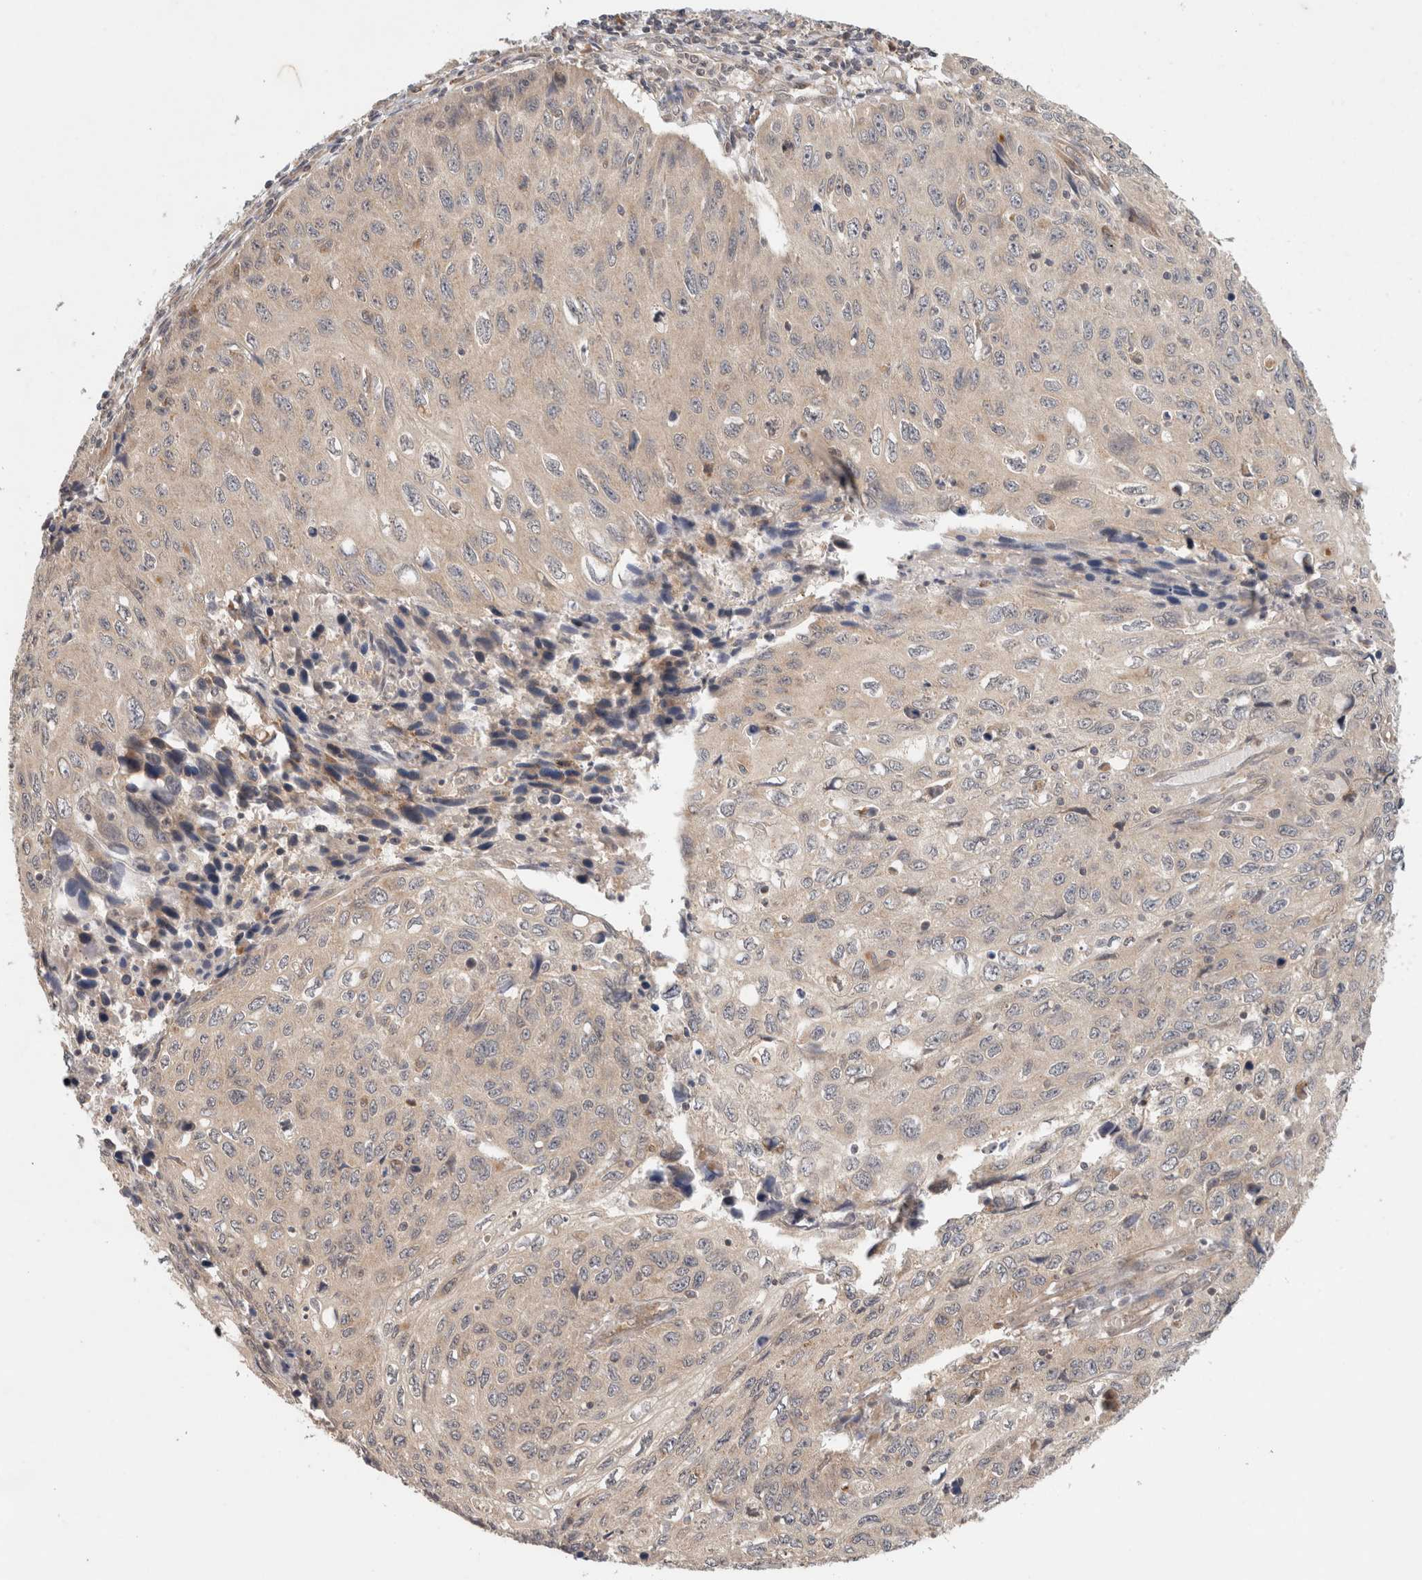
{"staining": {"intensity": "weak", "quantity": "25%-75%", "location": "cytoplasmic/membranous"}, "tissue": "cervical cancer", "cell_type": "Tumor cells", "image_type": "cancer", "snomed": [{"axis": "morphology", "description": "Squamous cell carcinoma, NOS"}, {"axis": "topography", "description": "Cervix"}], "caption": "Brown immunohistochemical staining in cervical squamous cell carcinoma exhibits weak cytoplasmic/membranous staining in about 25%-75% of tumor cells.", "gene": "SGK1", "patient": {"sex": "female", "age": 53}}